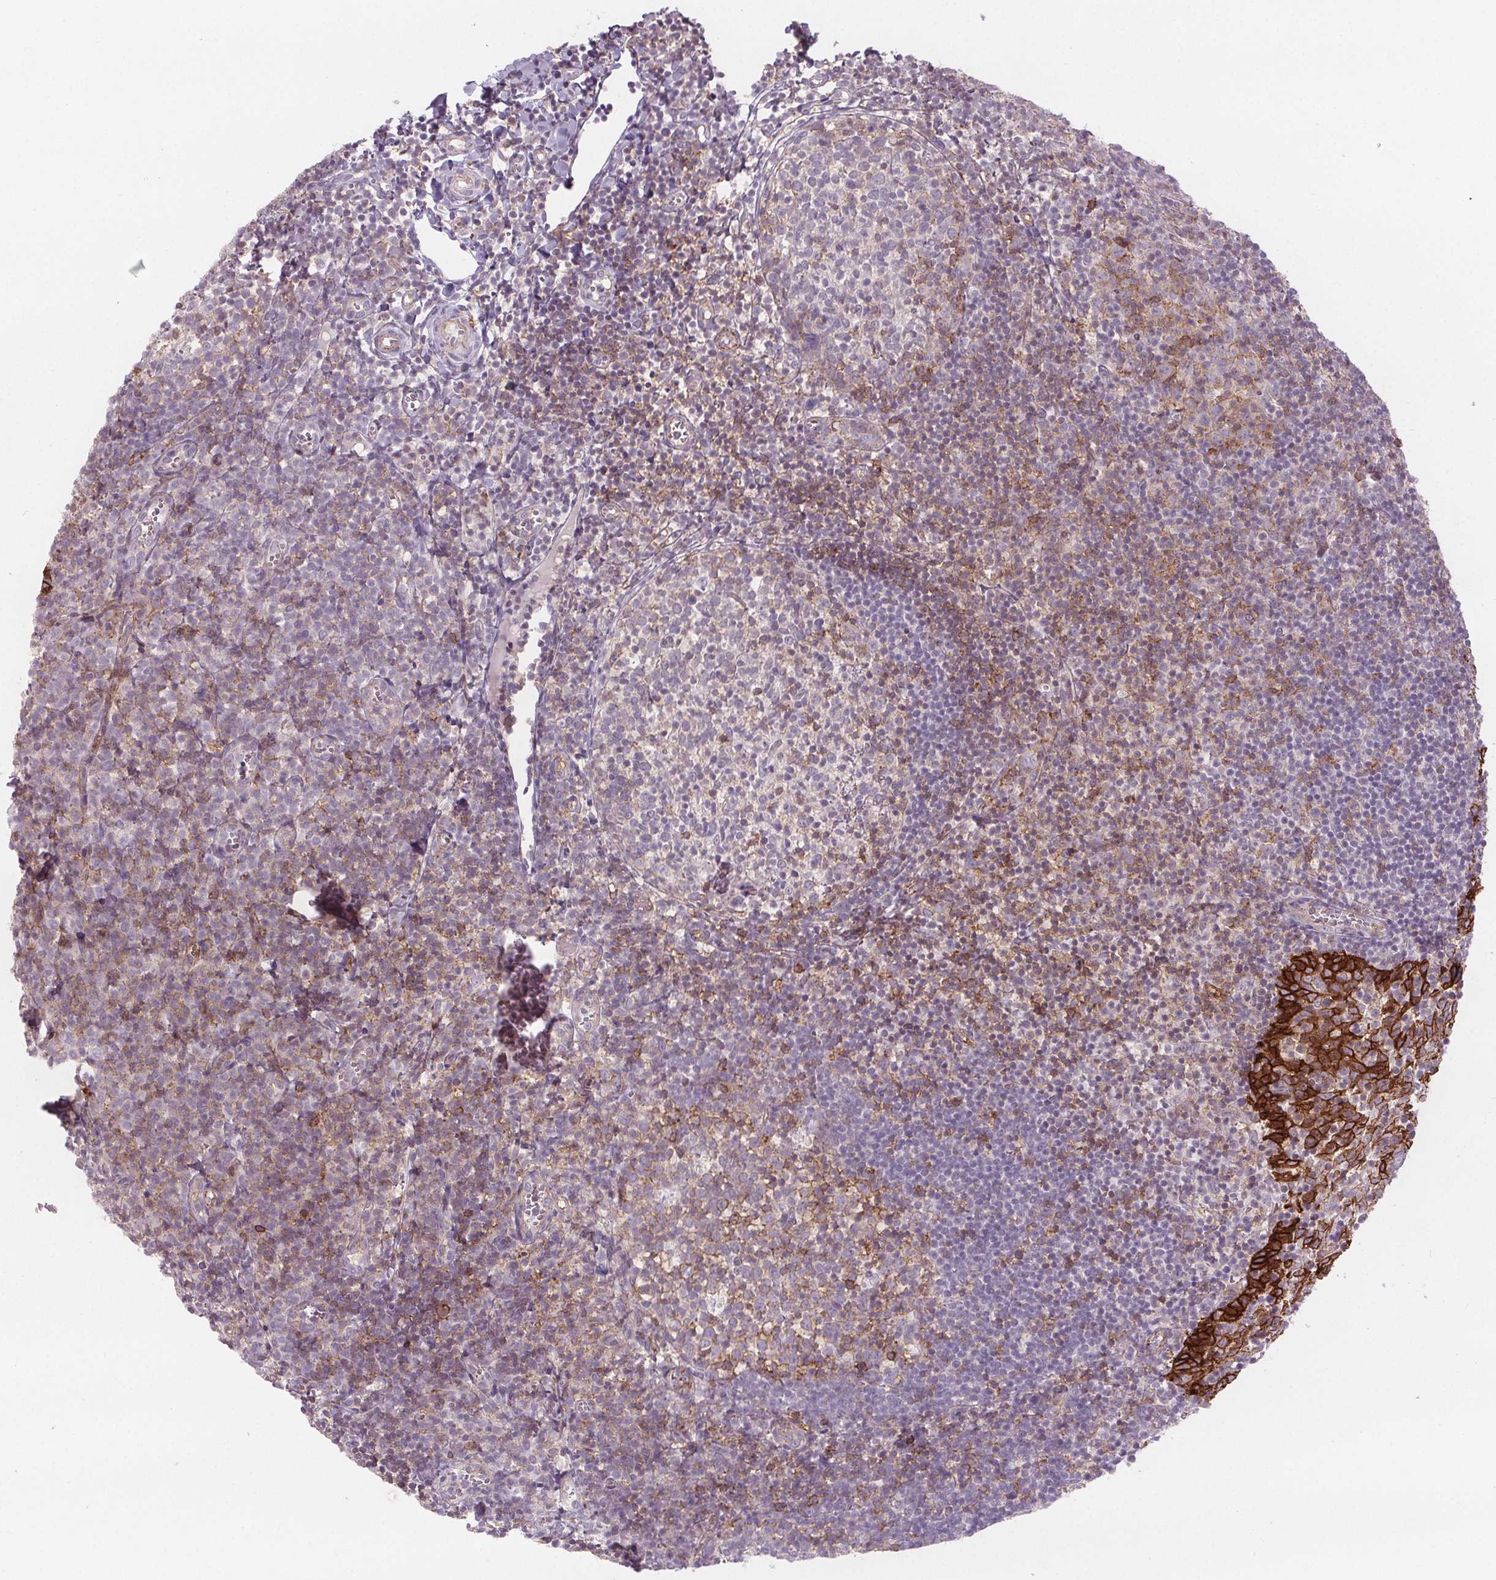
{"staining": {"intensity": "moderate", "quantity": "<25%", "location": "cytoplasmic/membranous"}, "tissue": "lymph node", "cell_type": "Germinal center cells", "image_type": "normal", "snomed": [{"axis": "morphology", "description": "Normal tissue, NOS"}, {"axis": "topography", "description": "Lymph node"}], "caption": "IHC of benign lymph node exhibits low levels of moderate cytoplasmic/membranous expression in about <25% of germinal center cells.", "gene": "ATP1A1", "patient": {"sex": "female", "age": 21}}